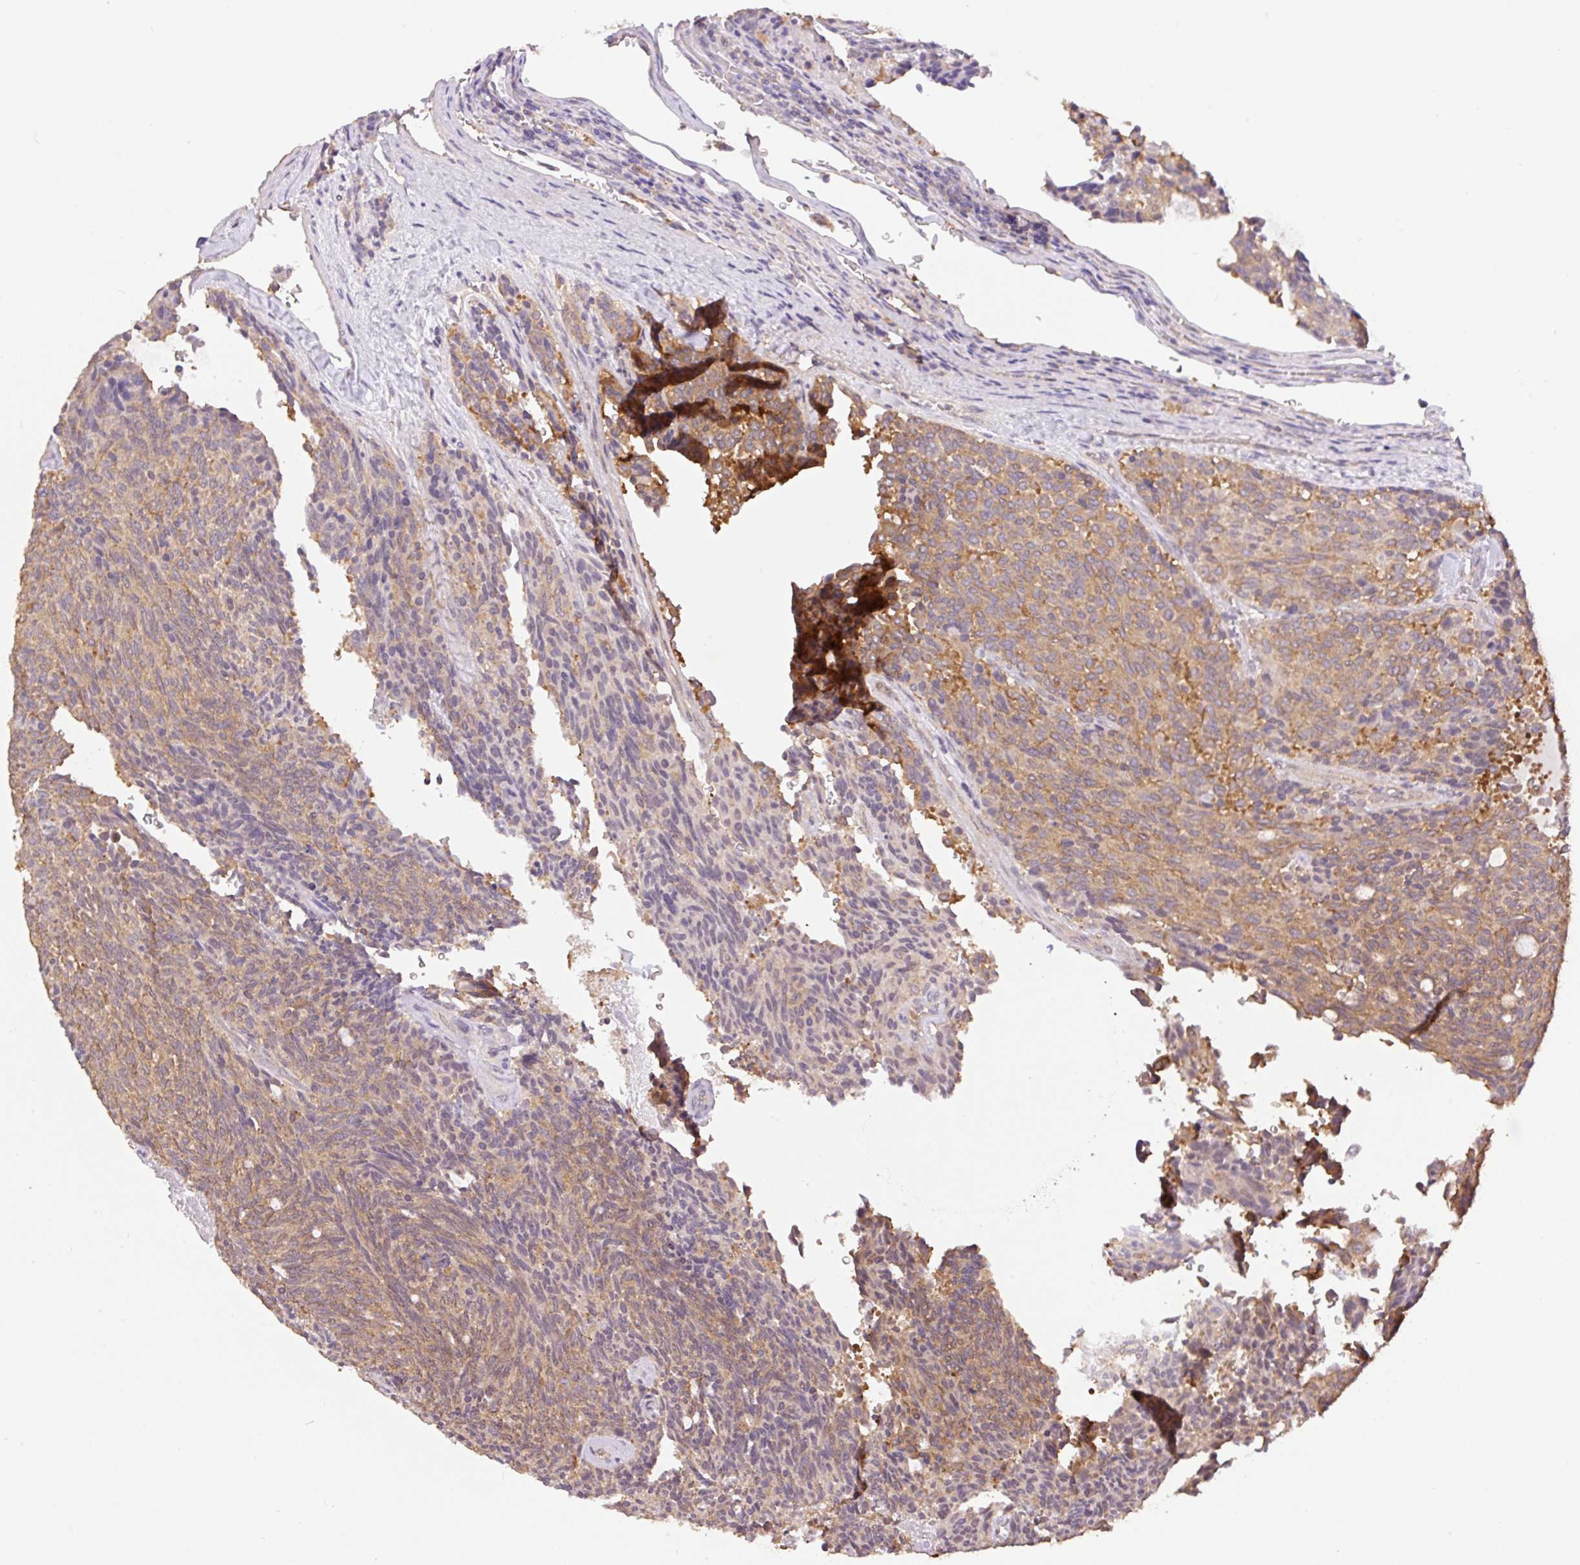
{"staining": {"intensity": "moderate", "quantity": ">75%", "location": "cytoplasmic/membranous"}, "tissue": "carcinoid", "cell_type": "Tumor cells", "image_type": "cancer", "snomed": [{"axis": "morphology", "description": "Carcinoid, malignant, NOS"}, {"axis": "topography", "description": "Pancreas"}], "caption": "This is a histology image of immunohistochemistry staining of carcinoid, which shows moderate staining in the cytoplasmic/membranous of tumor cells.", "gene": "COX8A", "patient": {"sex": "female", "age": 54}}